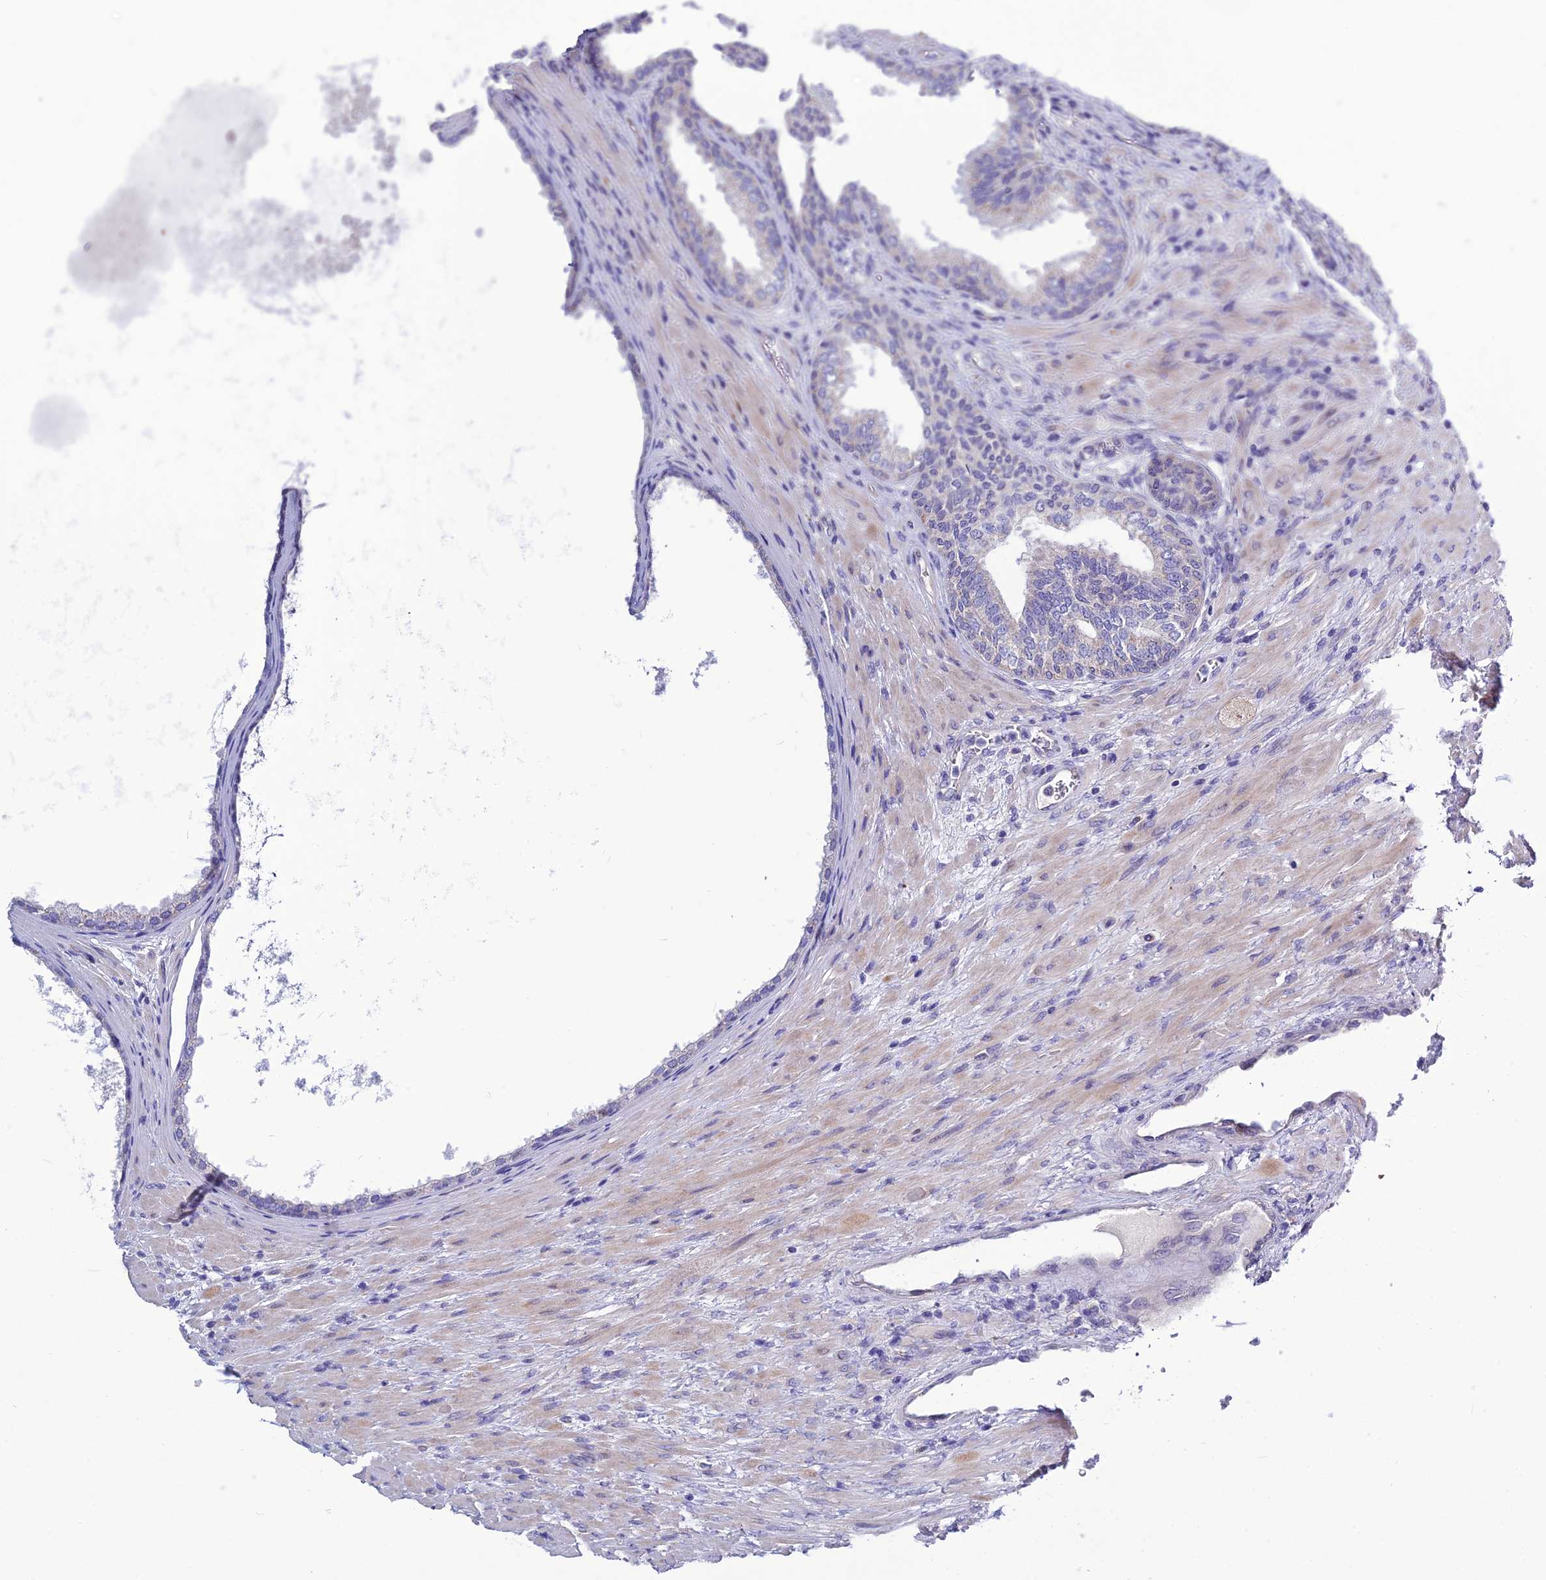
{"staining": {"intensity": "weak", "quantity": "25%-75%", "location": "cytoplasmic/membranous"}, "tissue": "prostate", "cell_type": "Glandular cells", "image_type": "normal", "snomed": [{"axis": "morphology", "description": "Normal tissue, NOS"}, {"axis": "topography", "description": "Prostate"}], "caption": "This photomicrograph reveals immunohistochemistry staining of benign human prostate, with low weak cytoplasmic/membranous staining in about 25%-75% of glandular cells.", "gene": "BHMT2", "patient": {"sex": "male", "age": 76}}